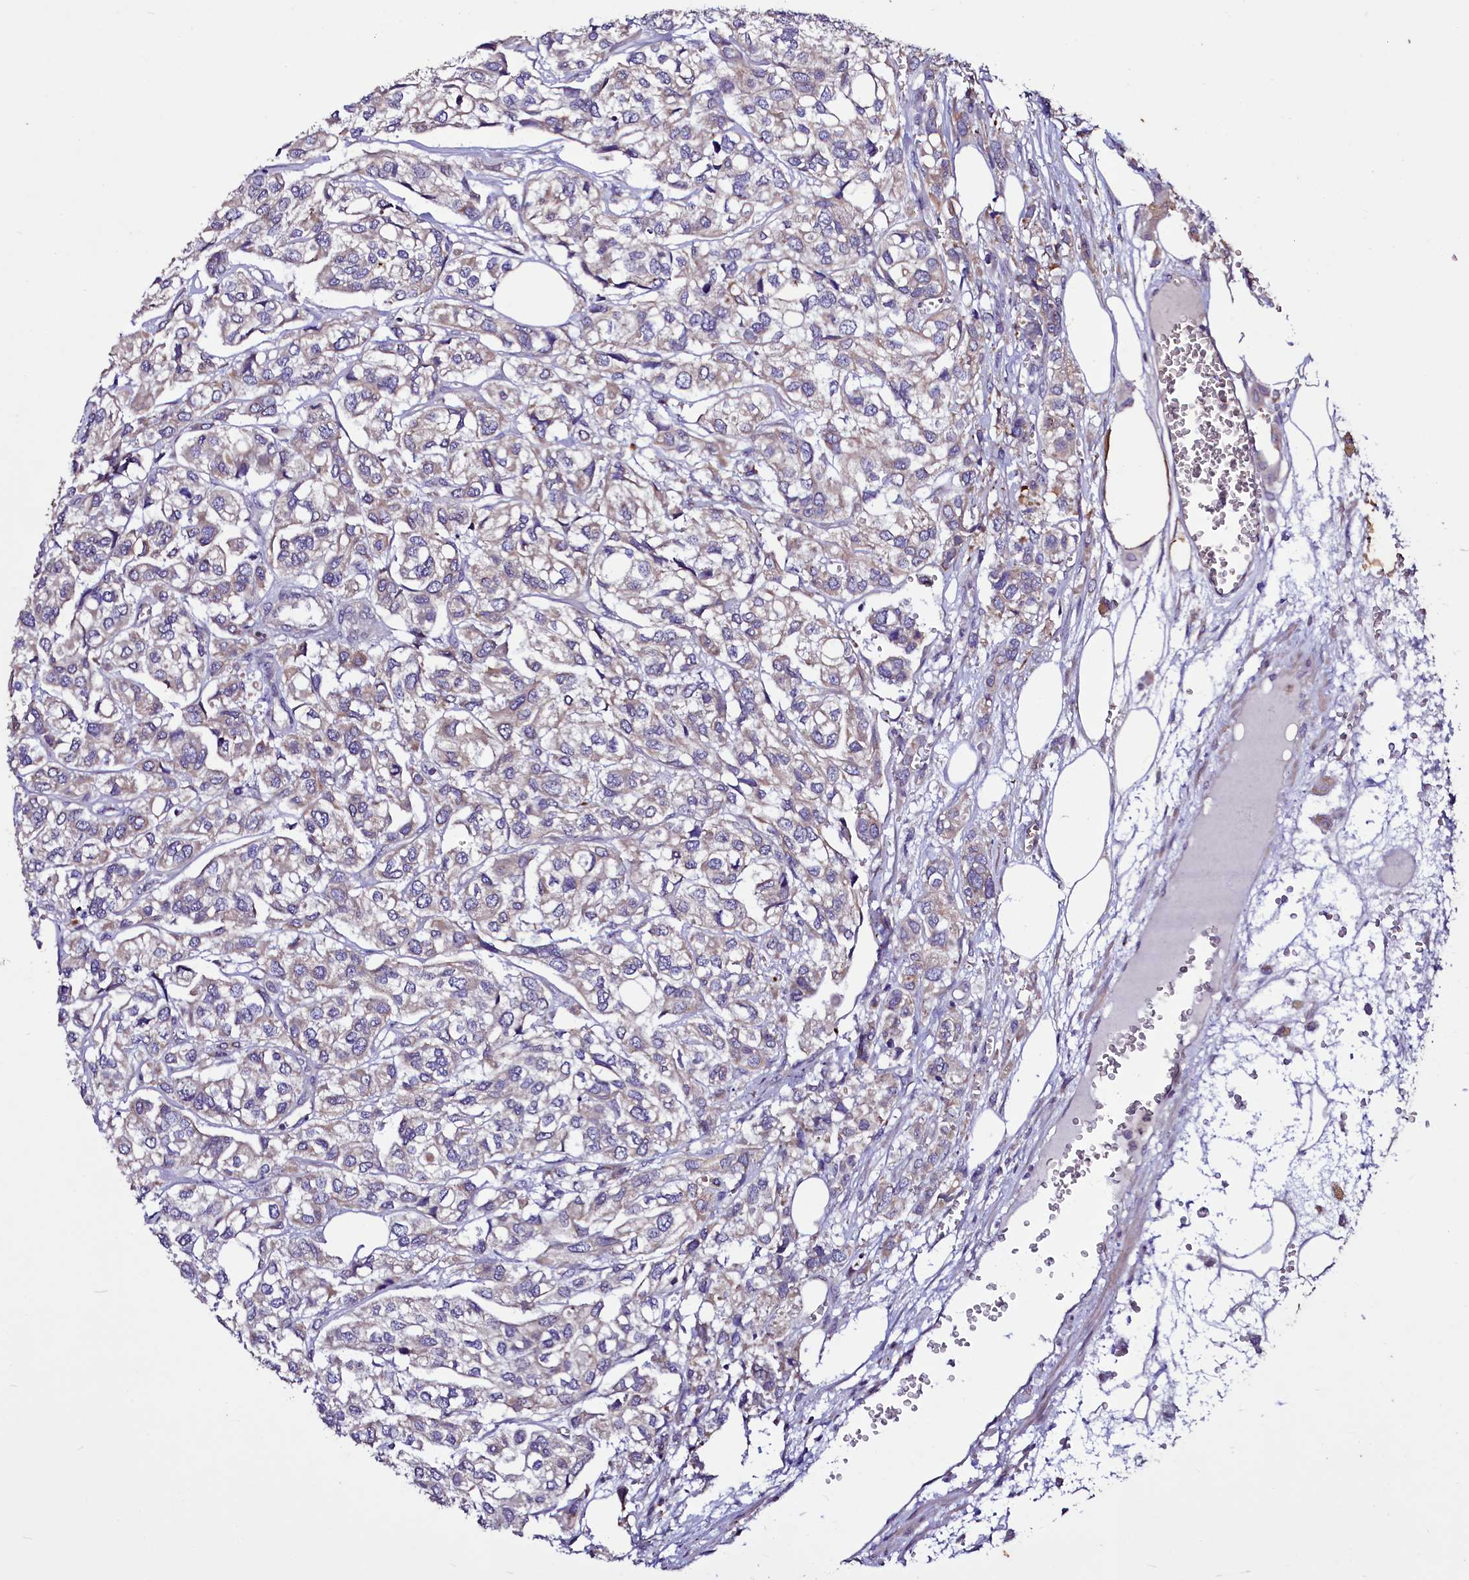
{"staining": {"intensity": "weak", "quantity": "<25%", "location": "cytoplasmic/membranous"}, "tissue": "urothelial cancer", "cell_type": "Tumor cells", "image_type": "cancer", "snomed": [{"axis": "morphology", "description": "Urothelial carcinoma, High grade"}, {"axis": "topography", "description": "Urinary bladder"}], "caption": "Photomicrograph shows no significant protein expression in tumor cells of urothelial carcinoma (high-grade).", "gene": "SELENOT", "patient": {"sex": "male", "age": 67}}